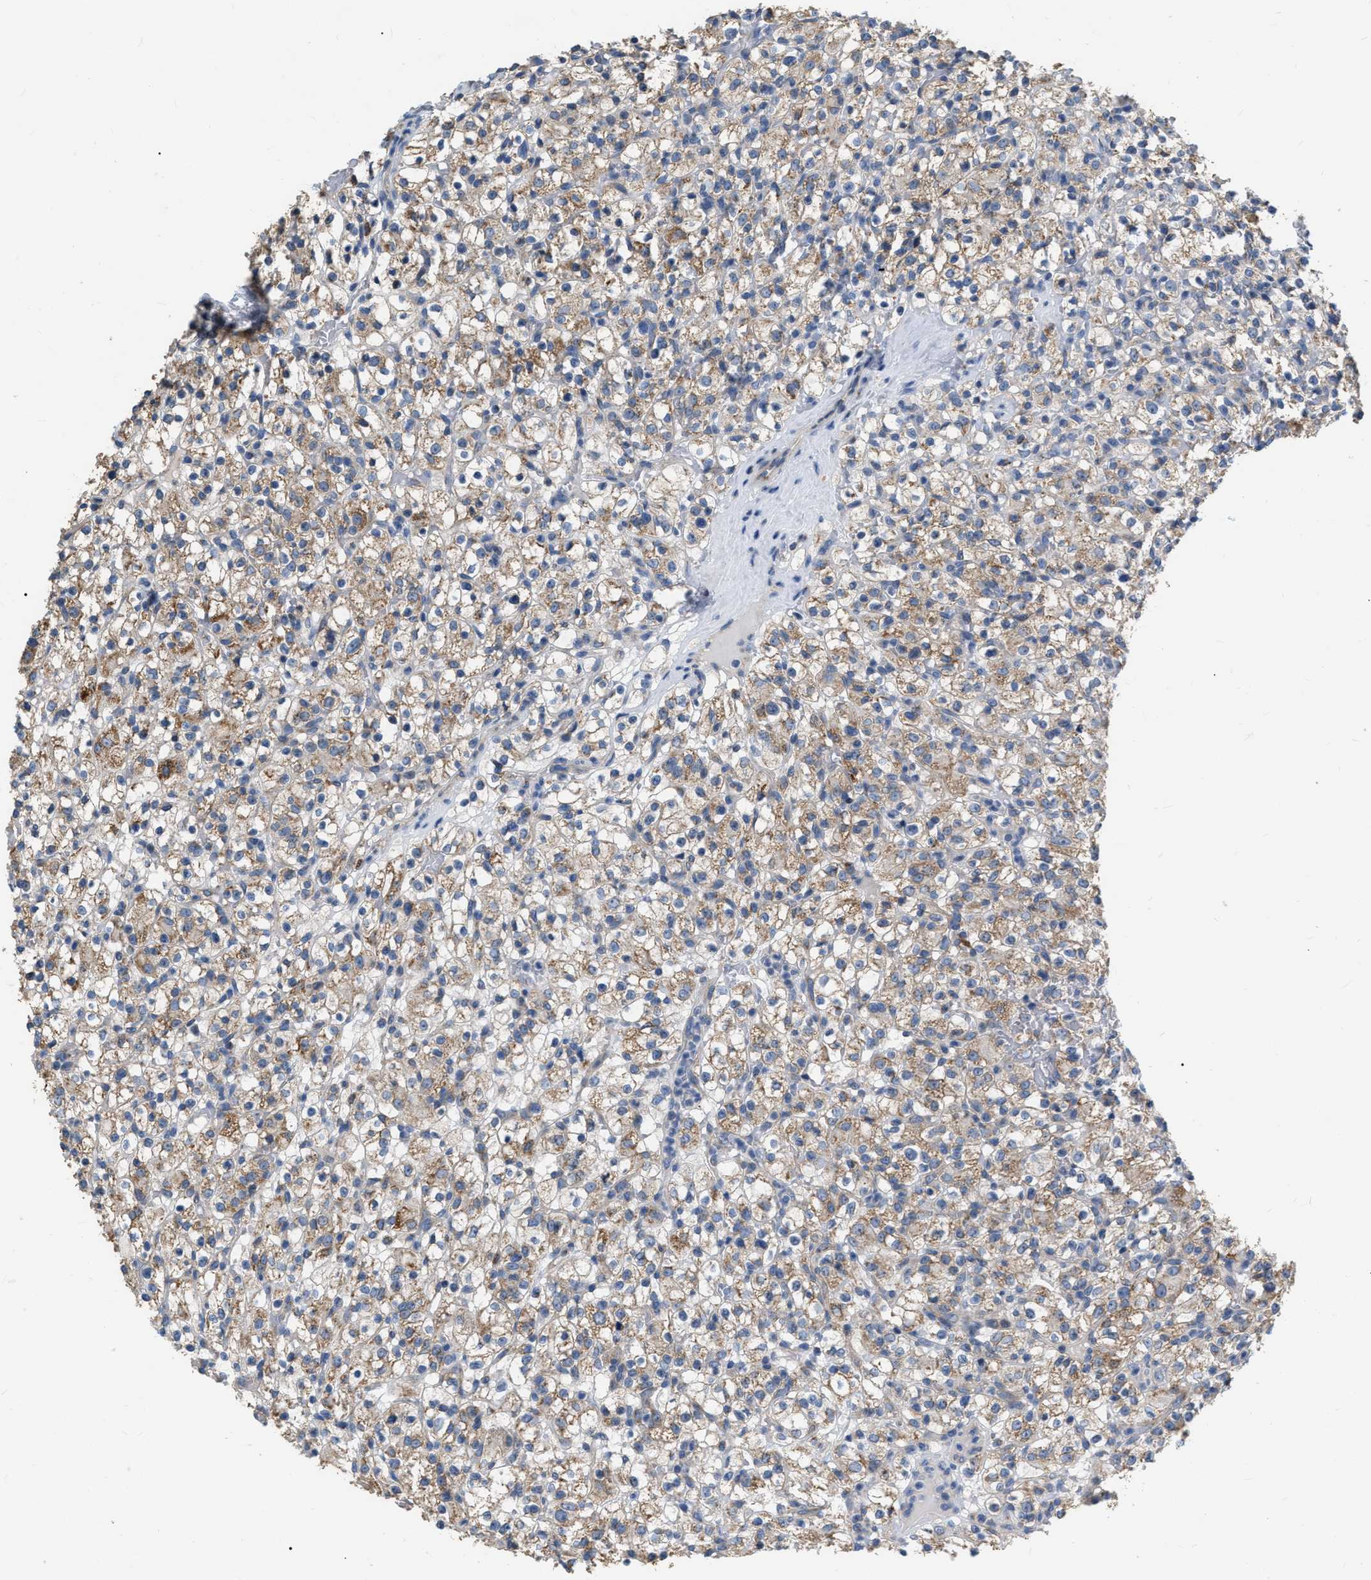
{"staining": {"intensity": "moderate", "quantity": ">75%", "location": "cytoplasmic/membranous"}, "tissue": "renal cancer", "cell_type": "Tumor cells", "image_type": "cancer", "snomed": [{"axis": "morphology", "description": "Normal tissue, NOS"}, {"axis": "morphology", "description": "Adenocarcinoma, NOS"}, {"axis": "topography", "description": "Kidney"}], "caption": "This histopathology image exhibits immunohistochemistry staining of human renal cancer, with medium moderate cytoplasmic/membranous expression in about >75% of tumor cells.", "gene": "DDX56", "patient": {"sex": "female", "age": 72}}